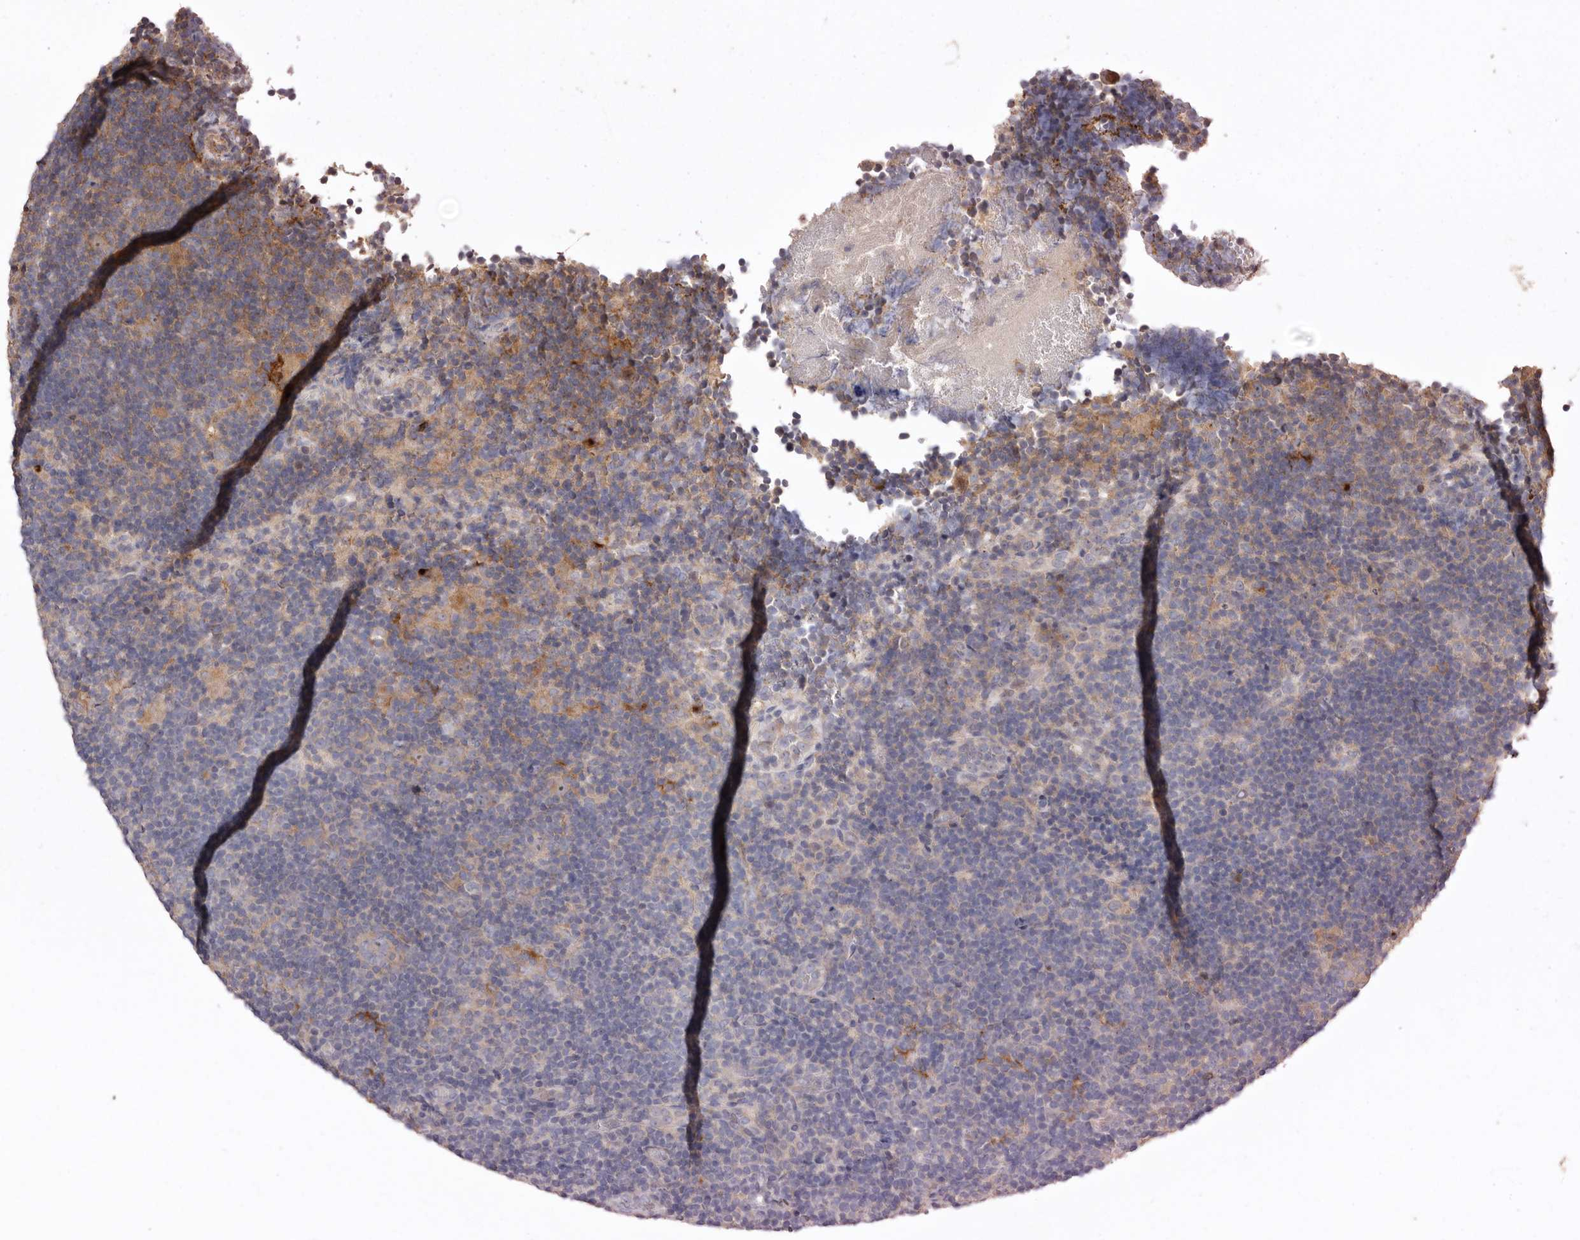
{"staining": {"intensity": "negative", "quantity": "none", "location": "none"}, "tissue": "lymphoma", "cell_type": "Tumor cells", "image_type": "cancer", "snomed": [{"axis": "morphology", "description": "Hodgkin's disease, NOS"}, {"axis": "topography", "description": "Lymph node"}], "caption": "IHC image of human lymphoma stained for a protein (brown), which shows no staining in tumor cells.", "gene": "RWDD1", "patient": {"sex": "female", "age": 57}}